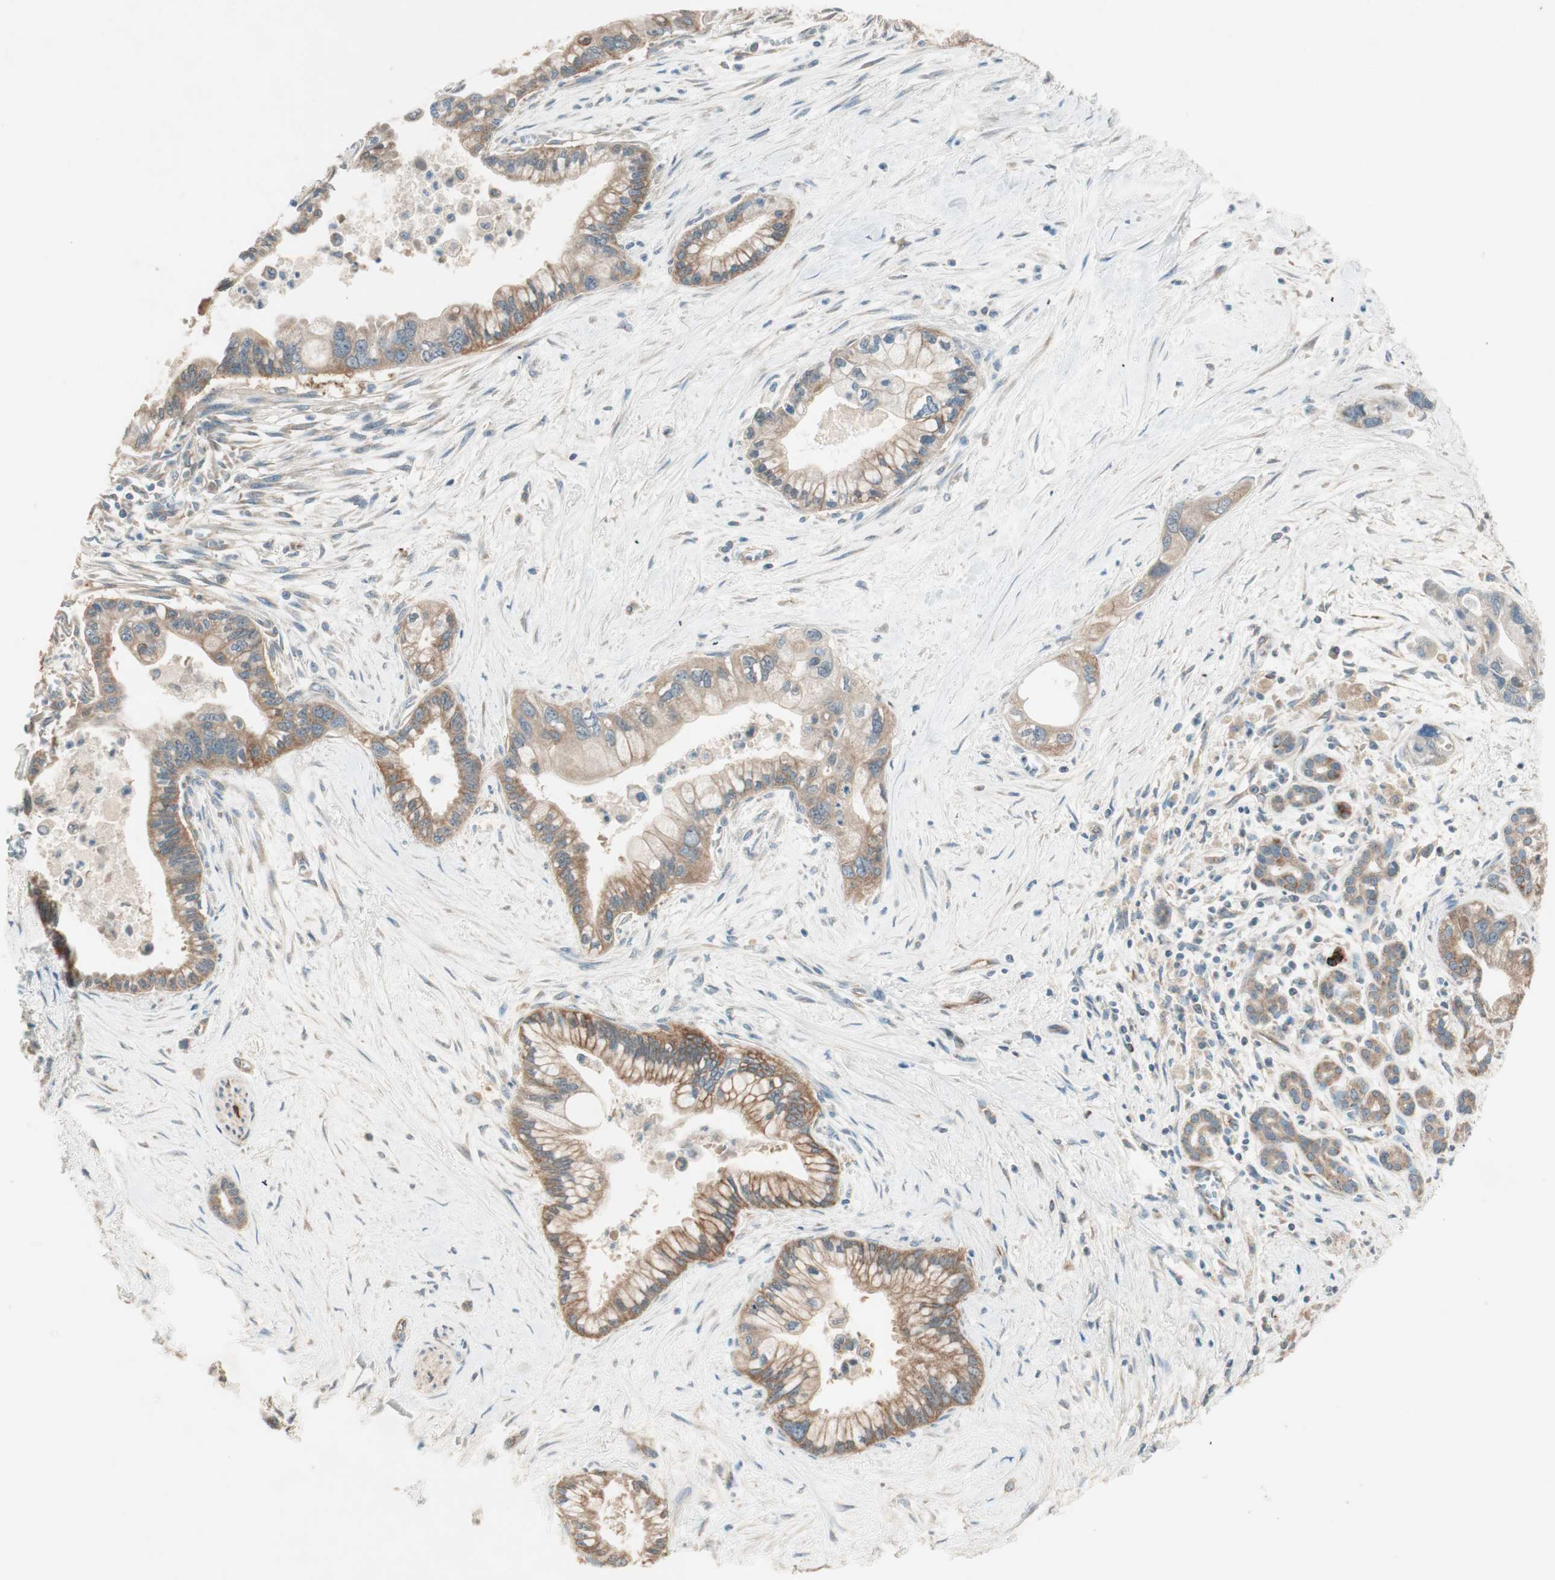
{"staining": {"intensity": "moderate", "quantity": ">75%", "location": "cytoplasmic/membranous"}, "tissue": "pancreatic cancer", "cell_type": "Tumor cells", "image_type": "cancer", "snomed": [{"axis": "morphology", "description": "Adenocarcinoma, NOS"}, {"axis": "topography", "description": "Pancreas"}], "caption": "There is medium levels of moderate cytoplasmic/membranous expression in tumor cells of pancreatic cancer, as demonstrated by immunohistochemical staining (brown color).", "gene": "CC2D1A", "patient": {"sex": "male", "age": 70}}